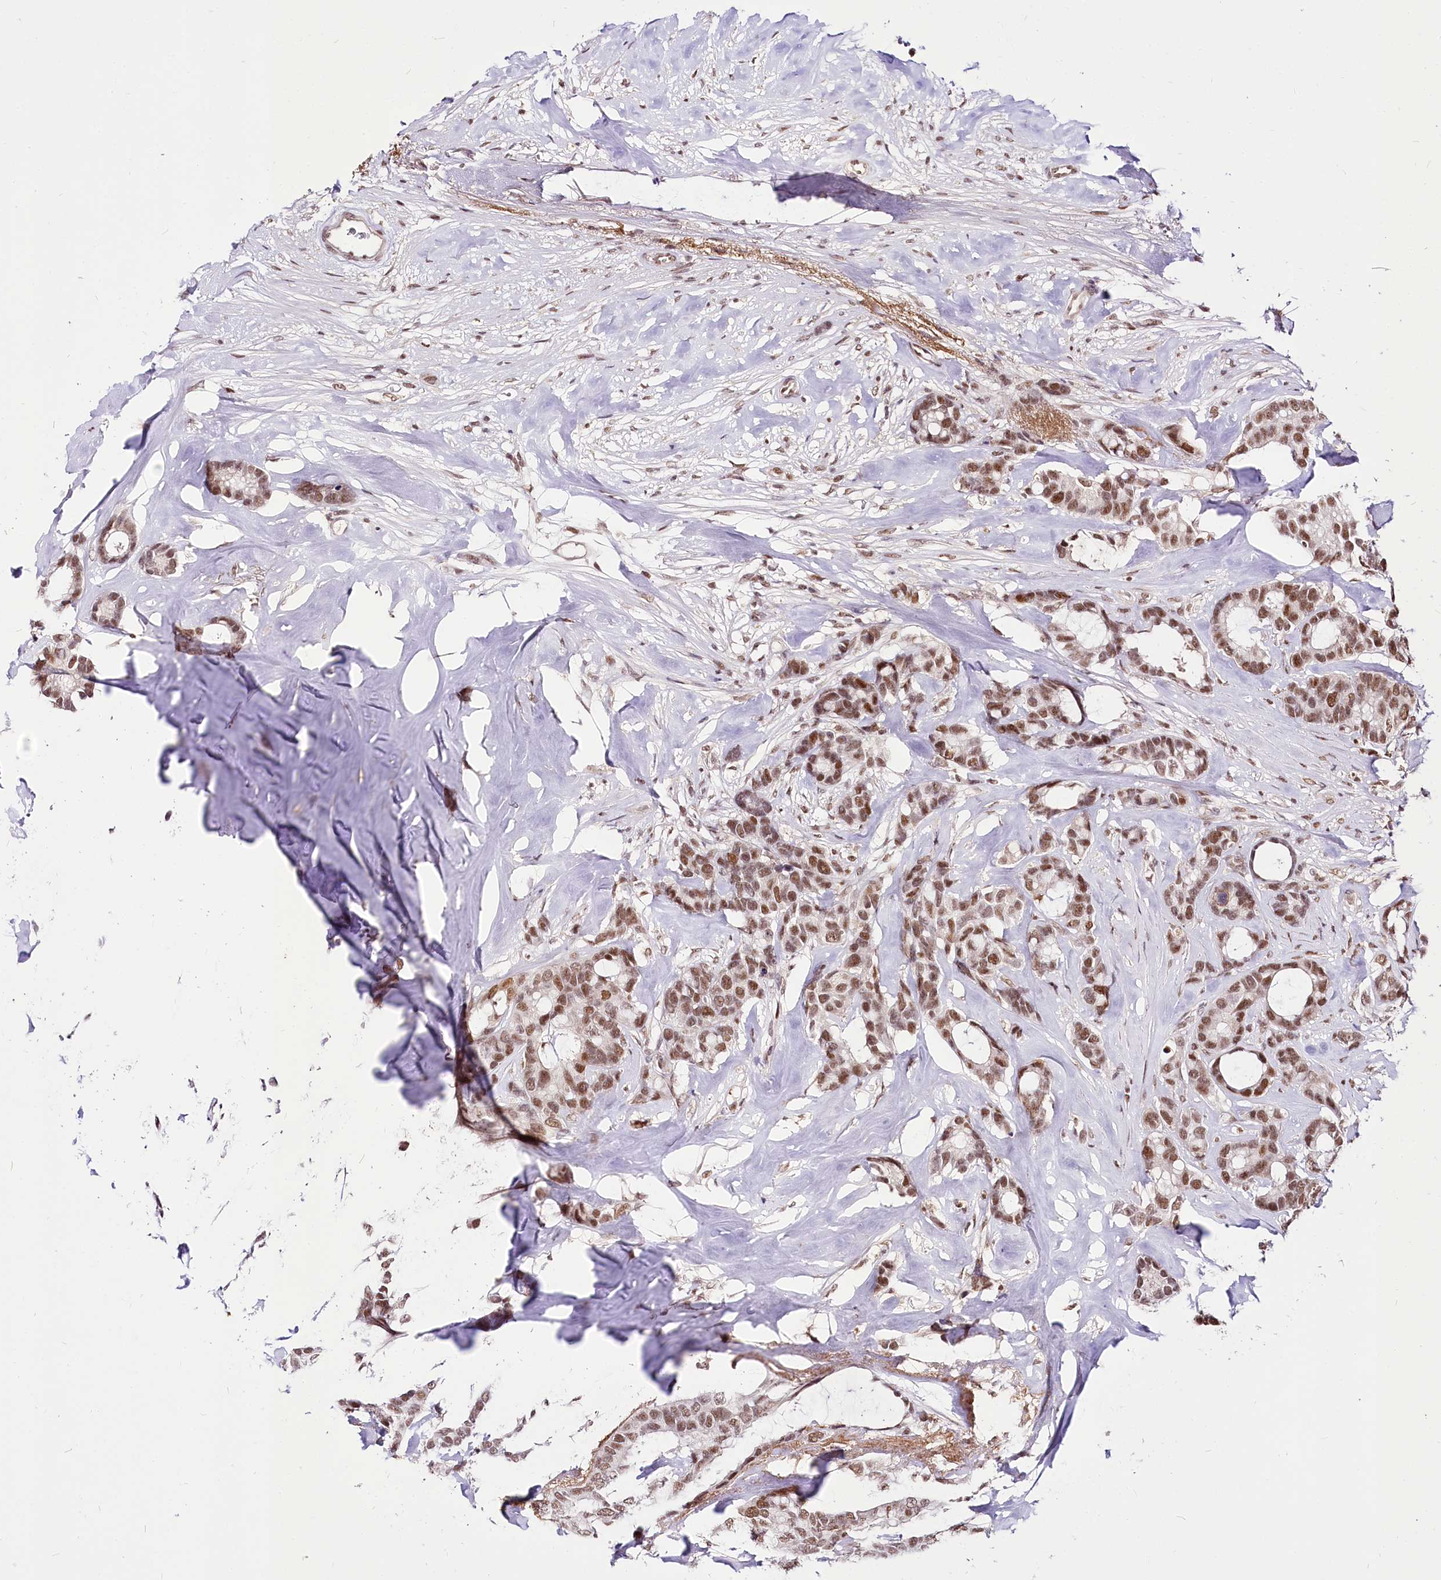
{"staining": {"intensity": "moderate", "quantity": ">75%", "location": "nuclear"}, "tissue": "breast cancer", "cell_type": "Tumor cells", "image_type": "cancer", "snomed": [{"axis": "morphology", "description": "Duct carcinoma"}, {"axis": "topography", "description": "Breast"}], "caption": "This histopathology image demonstrates breast cancer stained with immunohistochemistry (IHC) to label a protein in brown. The nuclear of tumor cells show moderate positivity for the protein. Nuclei are counter-stained blue.", "gene": "POLA2", "patient": {"sex": "female", "age": 87}}